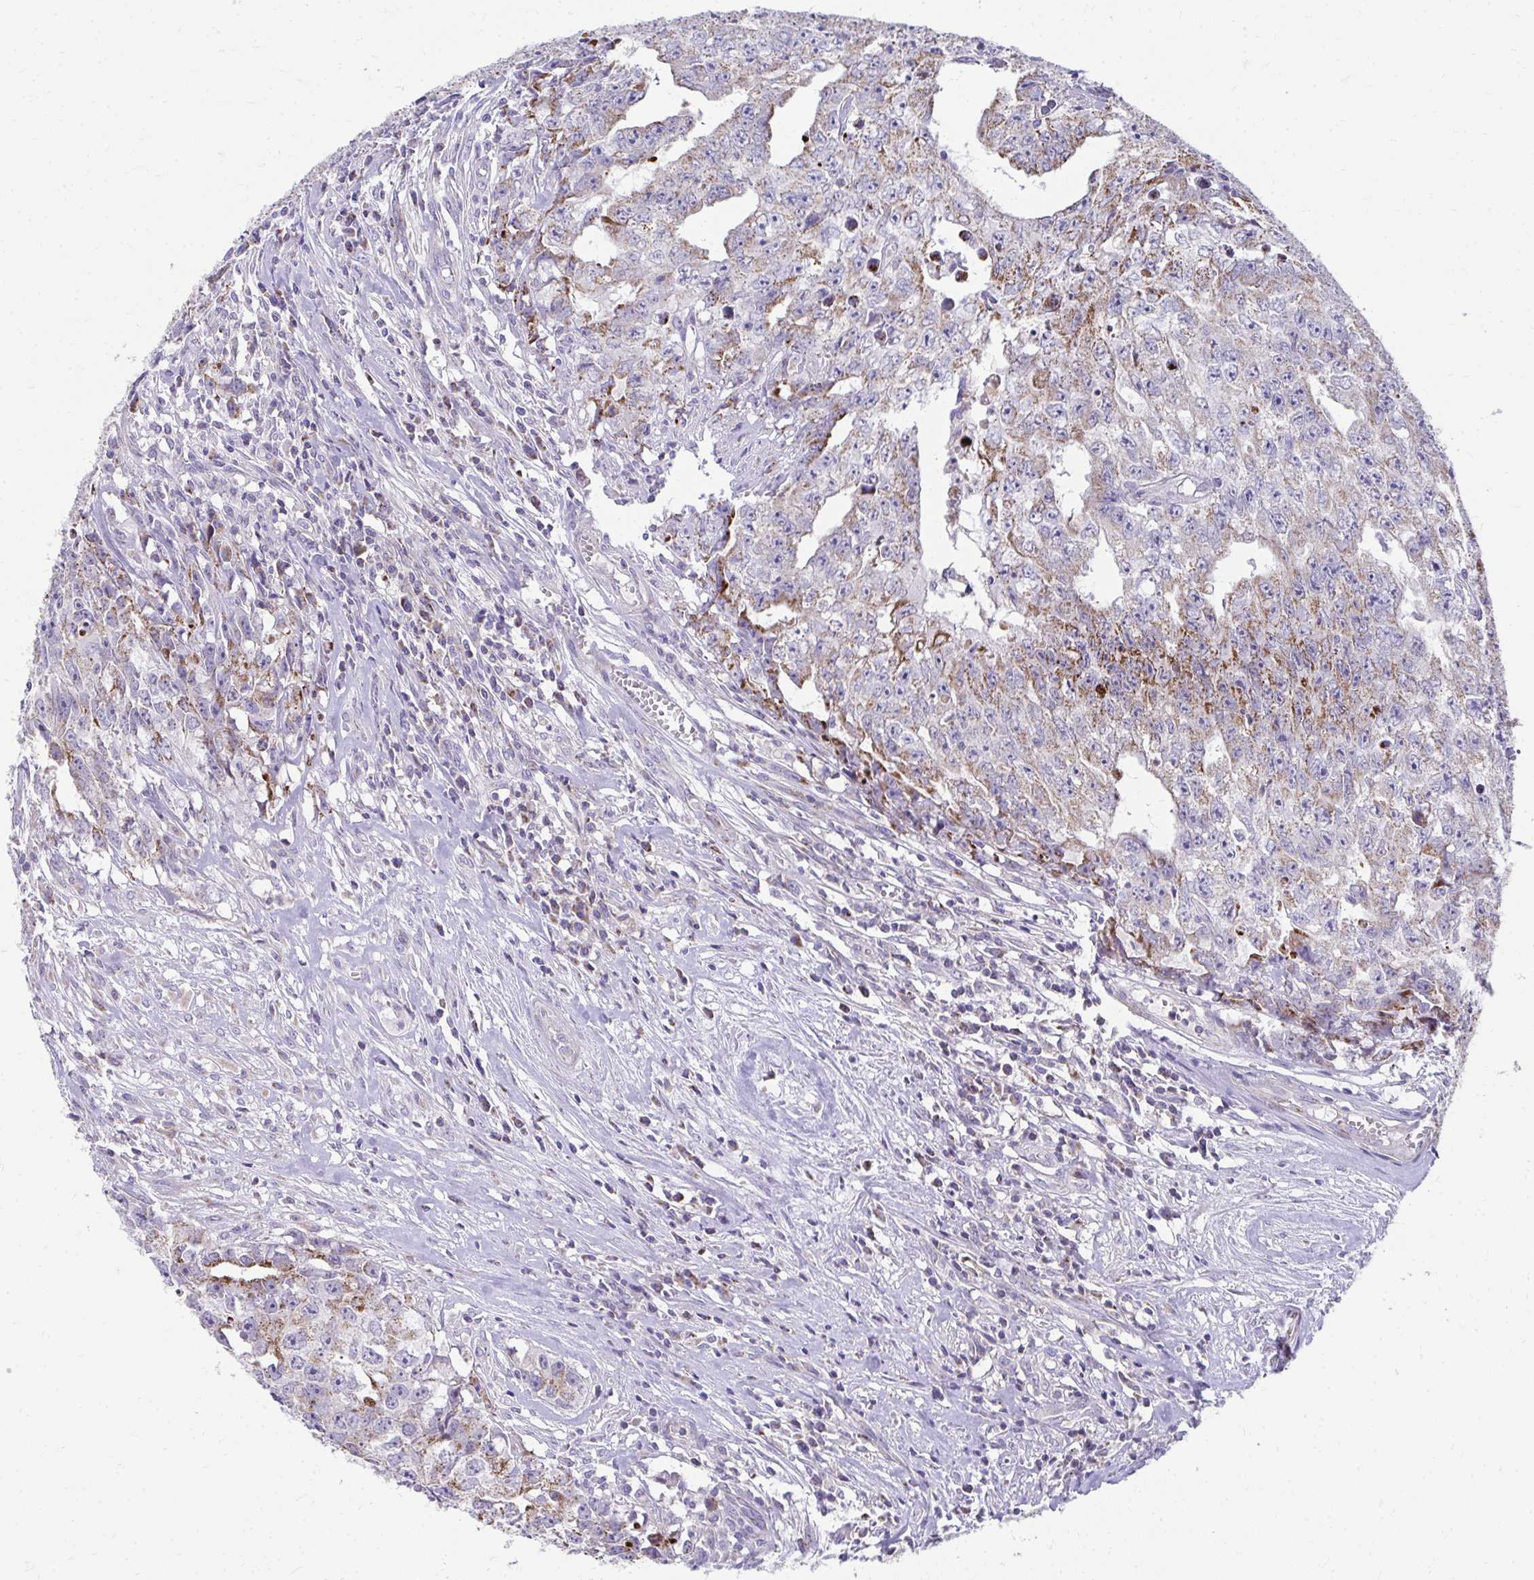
{"staining": {"intensity": "moderate", "quantity": "25%-75%", "location": "cytoplasmic/membranous"}, "tissue": "testis cancer", "cell_type": "Tumor cells", "image_type": "cancer", "snomed": [{"axis": "morphology", "description": "Carcinoma, Embryonal, NOS"}, {"axis": "morphology", "description": "Teratoma, malignant, NOS"}, {"axis": "topography", "description": "Testis"}], "caption": "High-power microscopy captured an immunohistochemistry (IHC) micrograph of testis teratoma (malignant), revealing moderate cytoplasmic/membranous staining in approximately 25%-75% of tumor cells.", "gene": "PRRG3", "patient": {"sex": "male", "age": 24}}